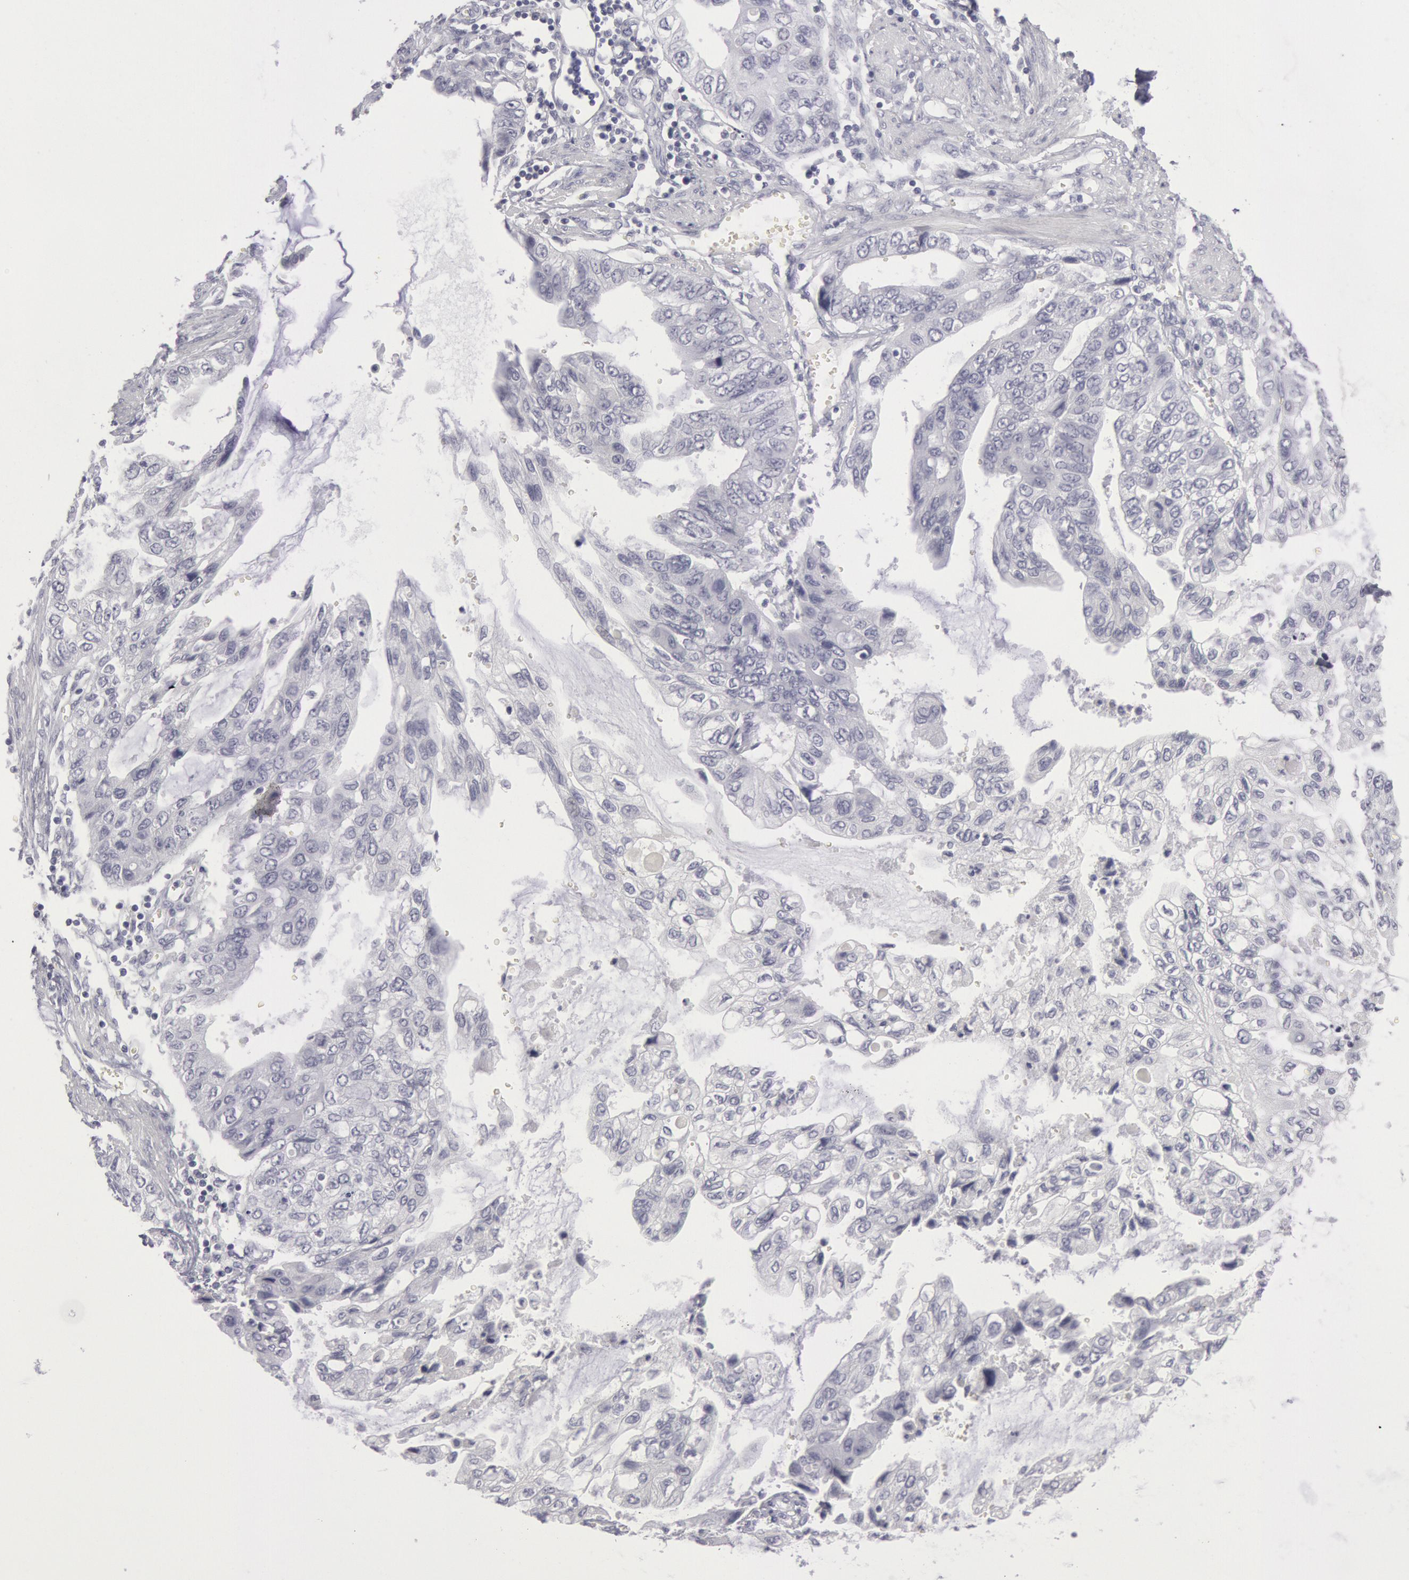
{"staining": {"intensity": "negative", "quantity": "none", "location": "none"}, "tissue": "stomach cancer", "cell_type": "Tumor cells", "image_type": "cancer", "snomed": [{"axis": "morphology", "description": "Adenocarcinoma, NOS"}, {"axis": "topography", "description": "Stomach, upper"}], "caption": "Micrograph shows no protein expression in tumor cells of adenocarcinoma (stomach) tissue.", "gene": "KRT16", "patient": {"sex": "female", "age": 52}}